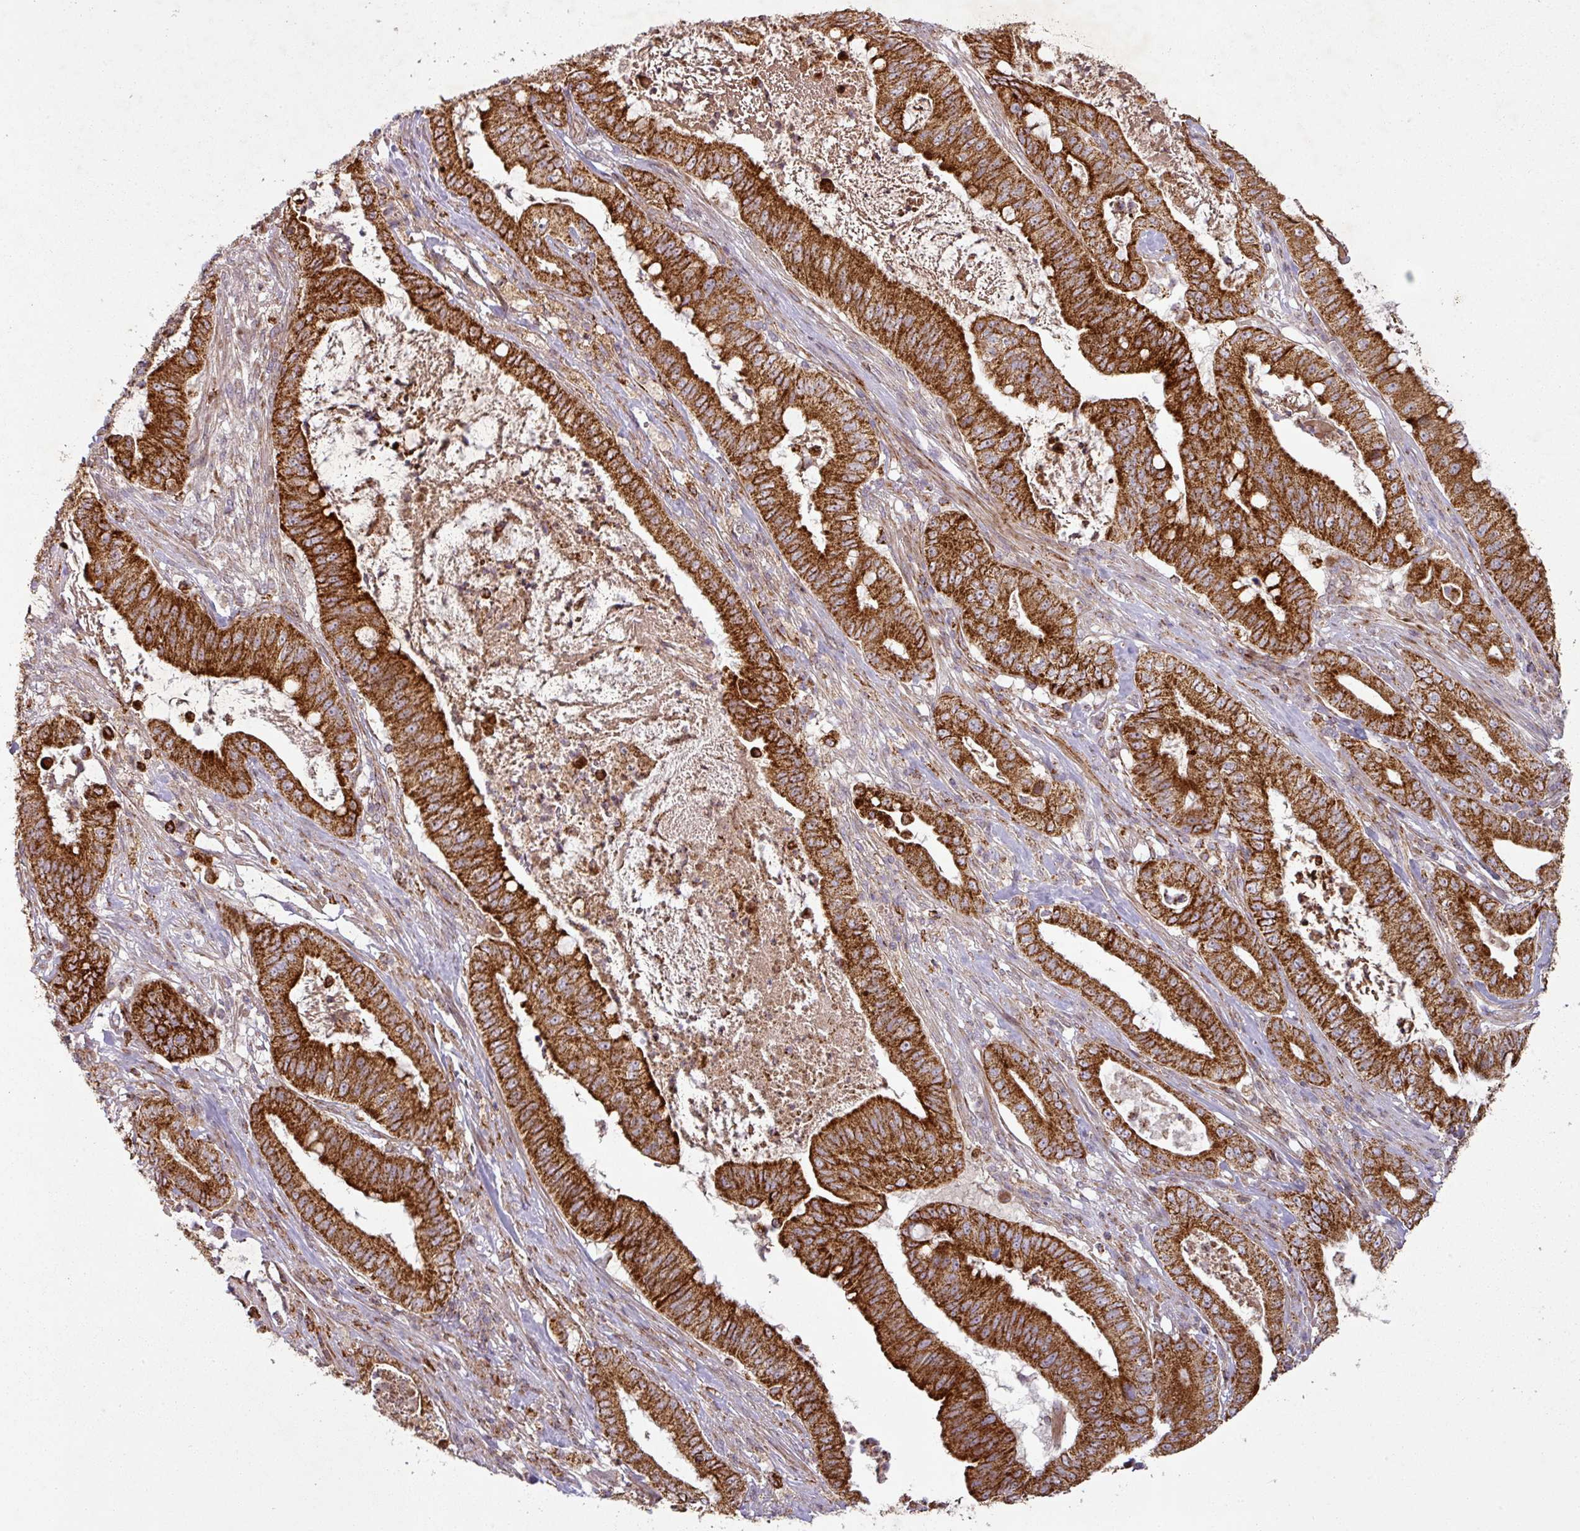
{"staining": {"intensity": "strong", "quantity": ">75%", "location": "cytoplasmic/membranous"}, "tissue": "pancreatic cancer", "cell_type": "Tumor cells", "image_type": "cancer", "snomed": [{"axis": "morphology", "description": "Adenocarcinoma, NOS"}, {"axis": "topography", "description": "Pancreas"}], "caption": "Human pancreatic cancer (adenocarcinoma) stained with a brown dye demonstrates strong cytoplasmic/membranous positive positivity in about >75% of tumor cells.", "gene": "GPD2", "patient": {"sex": "male", "age": 71}}